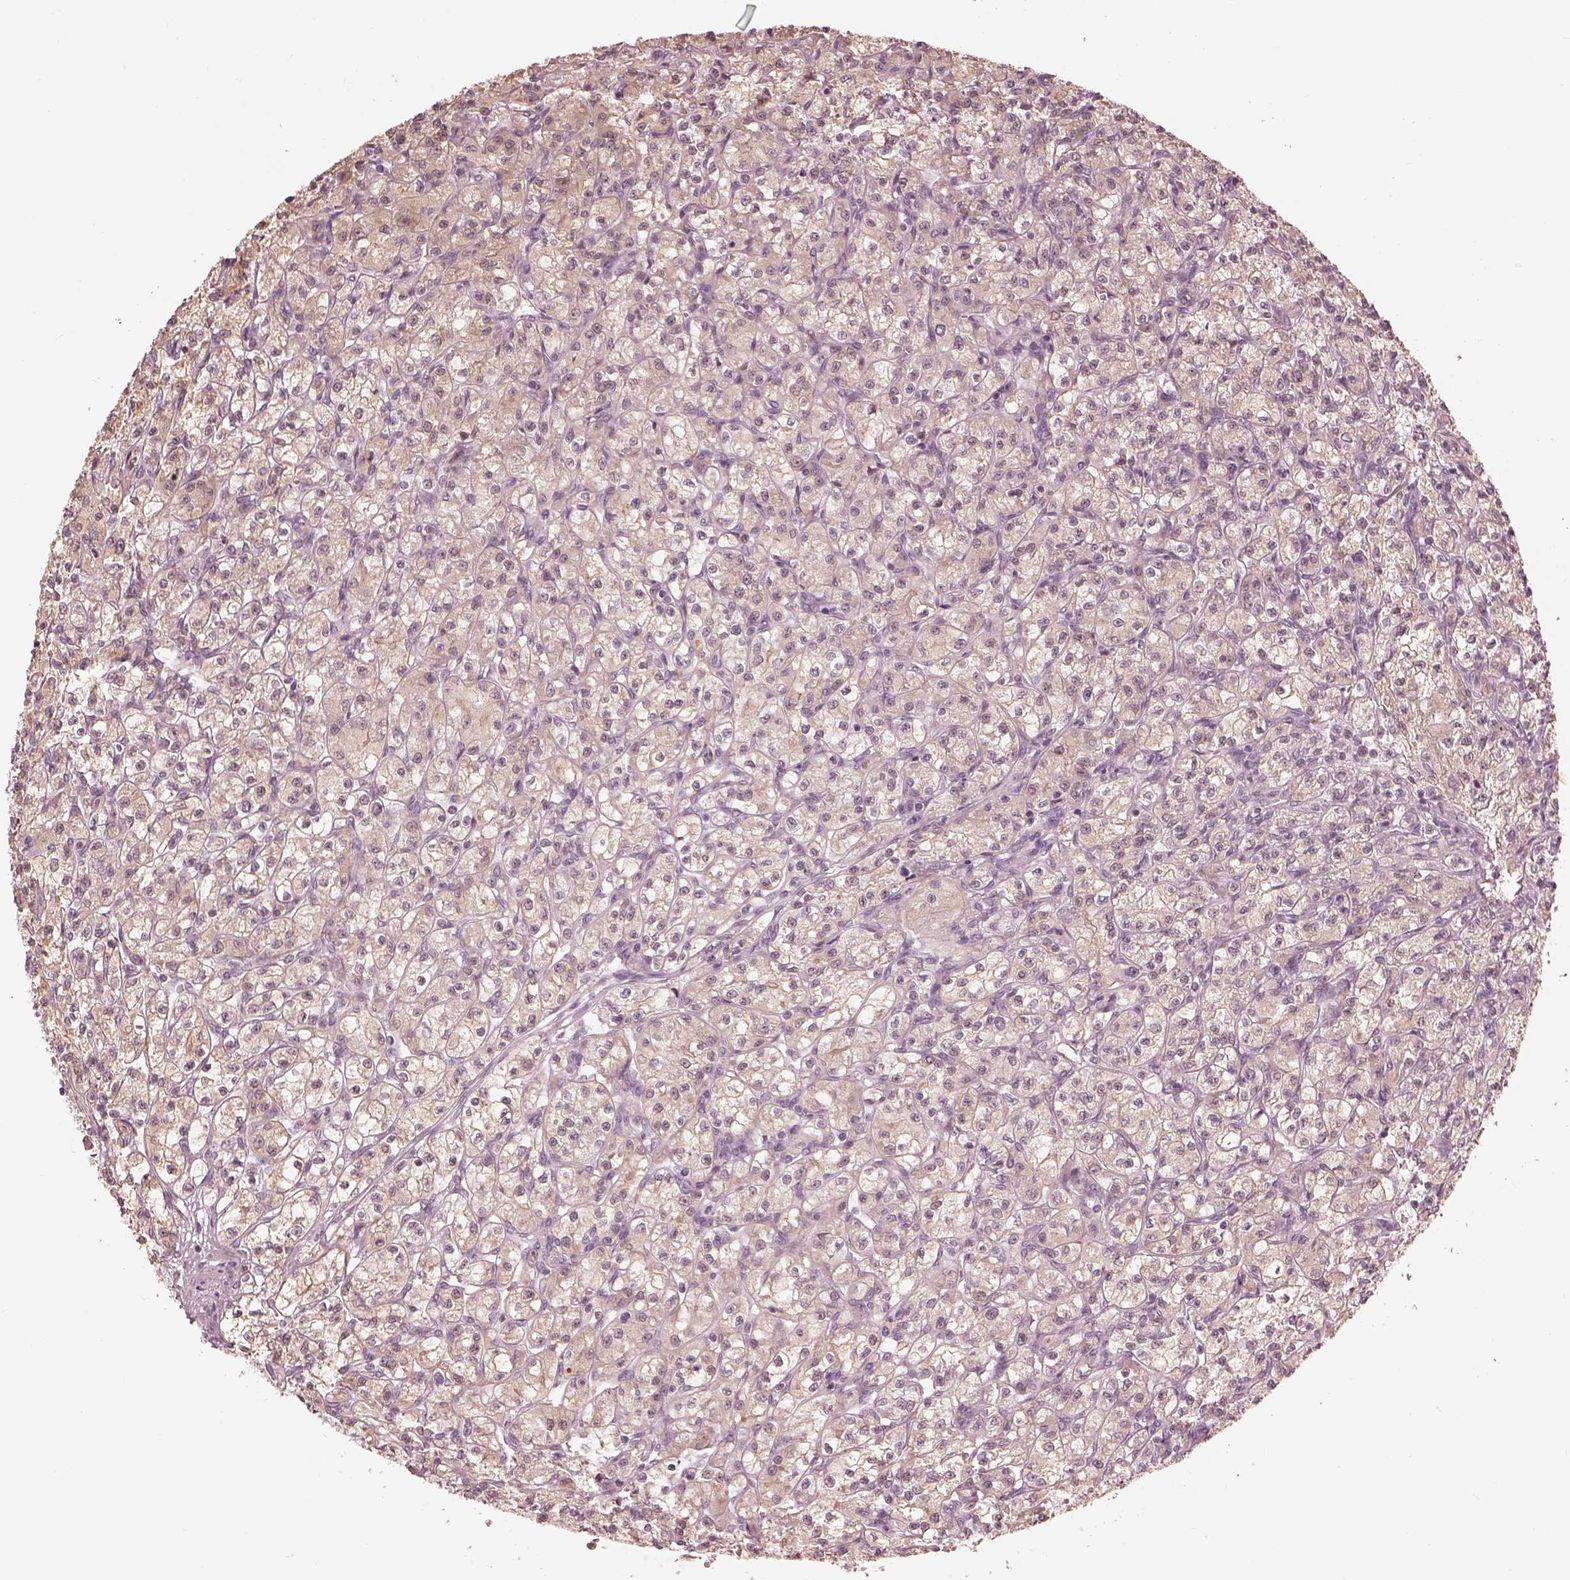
{"staining": {"intensity": "weak", "quantity": ">75%", "location": "cytoplasmic/membranous"}, "tissue": "renal cancer", "cell_type": "Tumor cells", "image_type": "cancer", "snomed": [{"axis": "morphology", "description": "Adenocarcinoma, NOS"}, {"axis": "topography", "description": "Kidney"}], "caption": "DAB (3,3'-diaminobenzidine) immunohistochemical staining of renal cancer (adenocarcinoma) exhibits weak cytoplasmic/membranous protein positivity in approximately >75% of tumor cells. (DAB IHC with brightfield microscopy, high magnification).", "gene": "IQCG", "patient": {"sex": "female", "age": 70}}